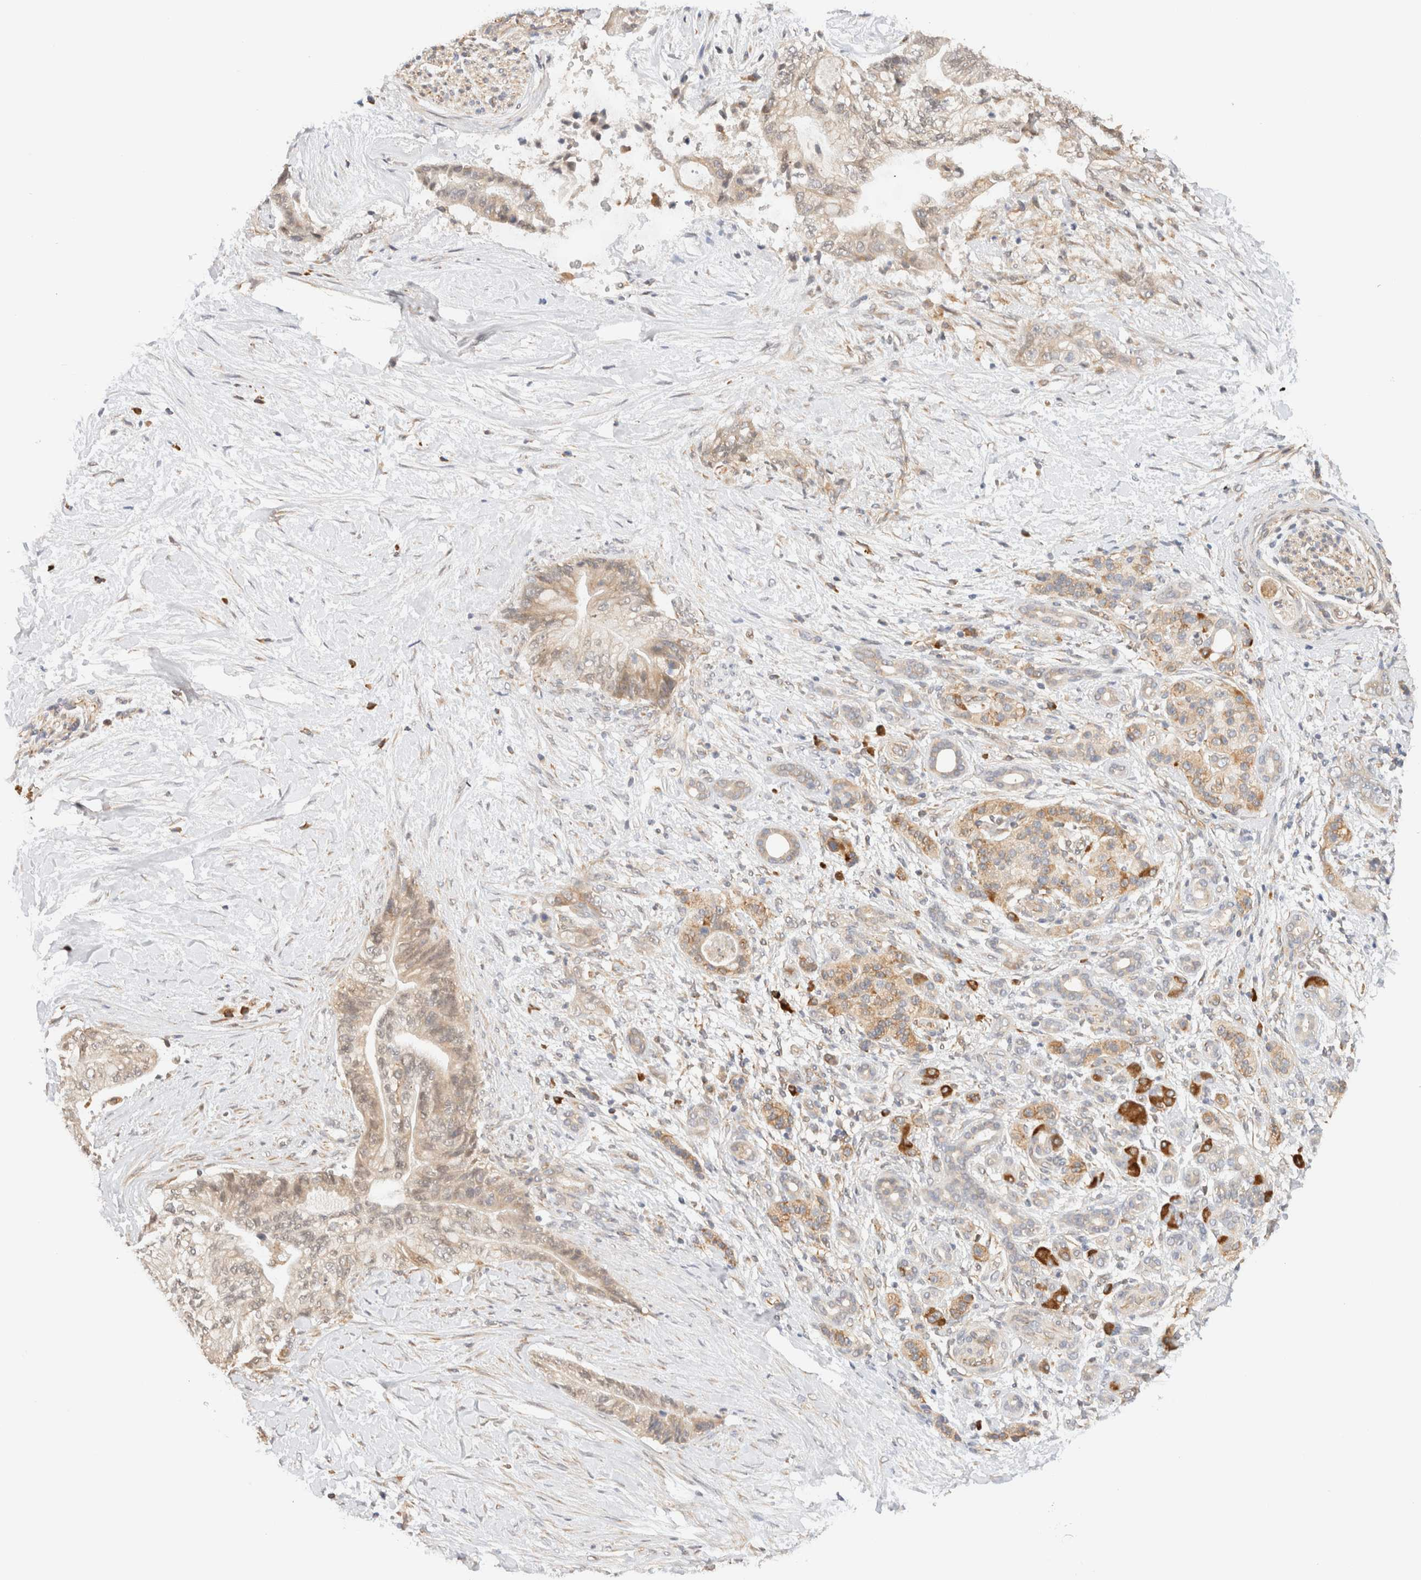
{"staining": {"intensity": "weak", "quantity": "25%-75%", "location": "cytoplasmic/membranous"}, "tissue": "pancreatic cancer", "cell_type": "Tumor cells", "image_type": "cancer", "snomed": [{"axis": "morphology", "description": "Adenocarcinoma, NOS"}, {"axis": "topography", "description": "Pancreas"}], "caption": "Immunohistochemistry staining of pancreatic cancer, which reveals low levels of weak cytoplasmic/membranous staining in about 25%-75% of tumor cells indicating weak cytoplasmic/membranous protein expression. The staining was performed using DAB (brown) for protein detection and nuclei were counterstained in hematoxylin (blue).", "gene": "SYVN1", "patient": {"sex": "male", "age": 59}}